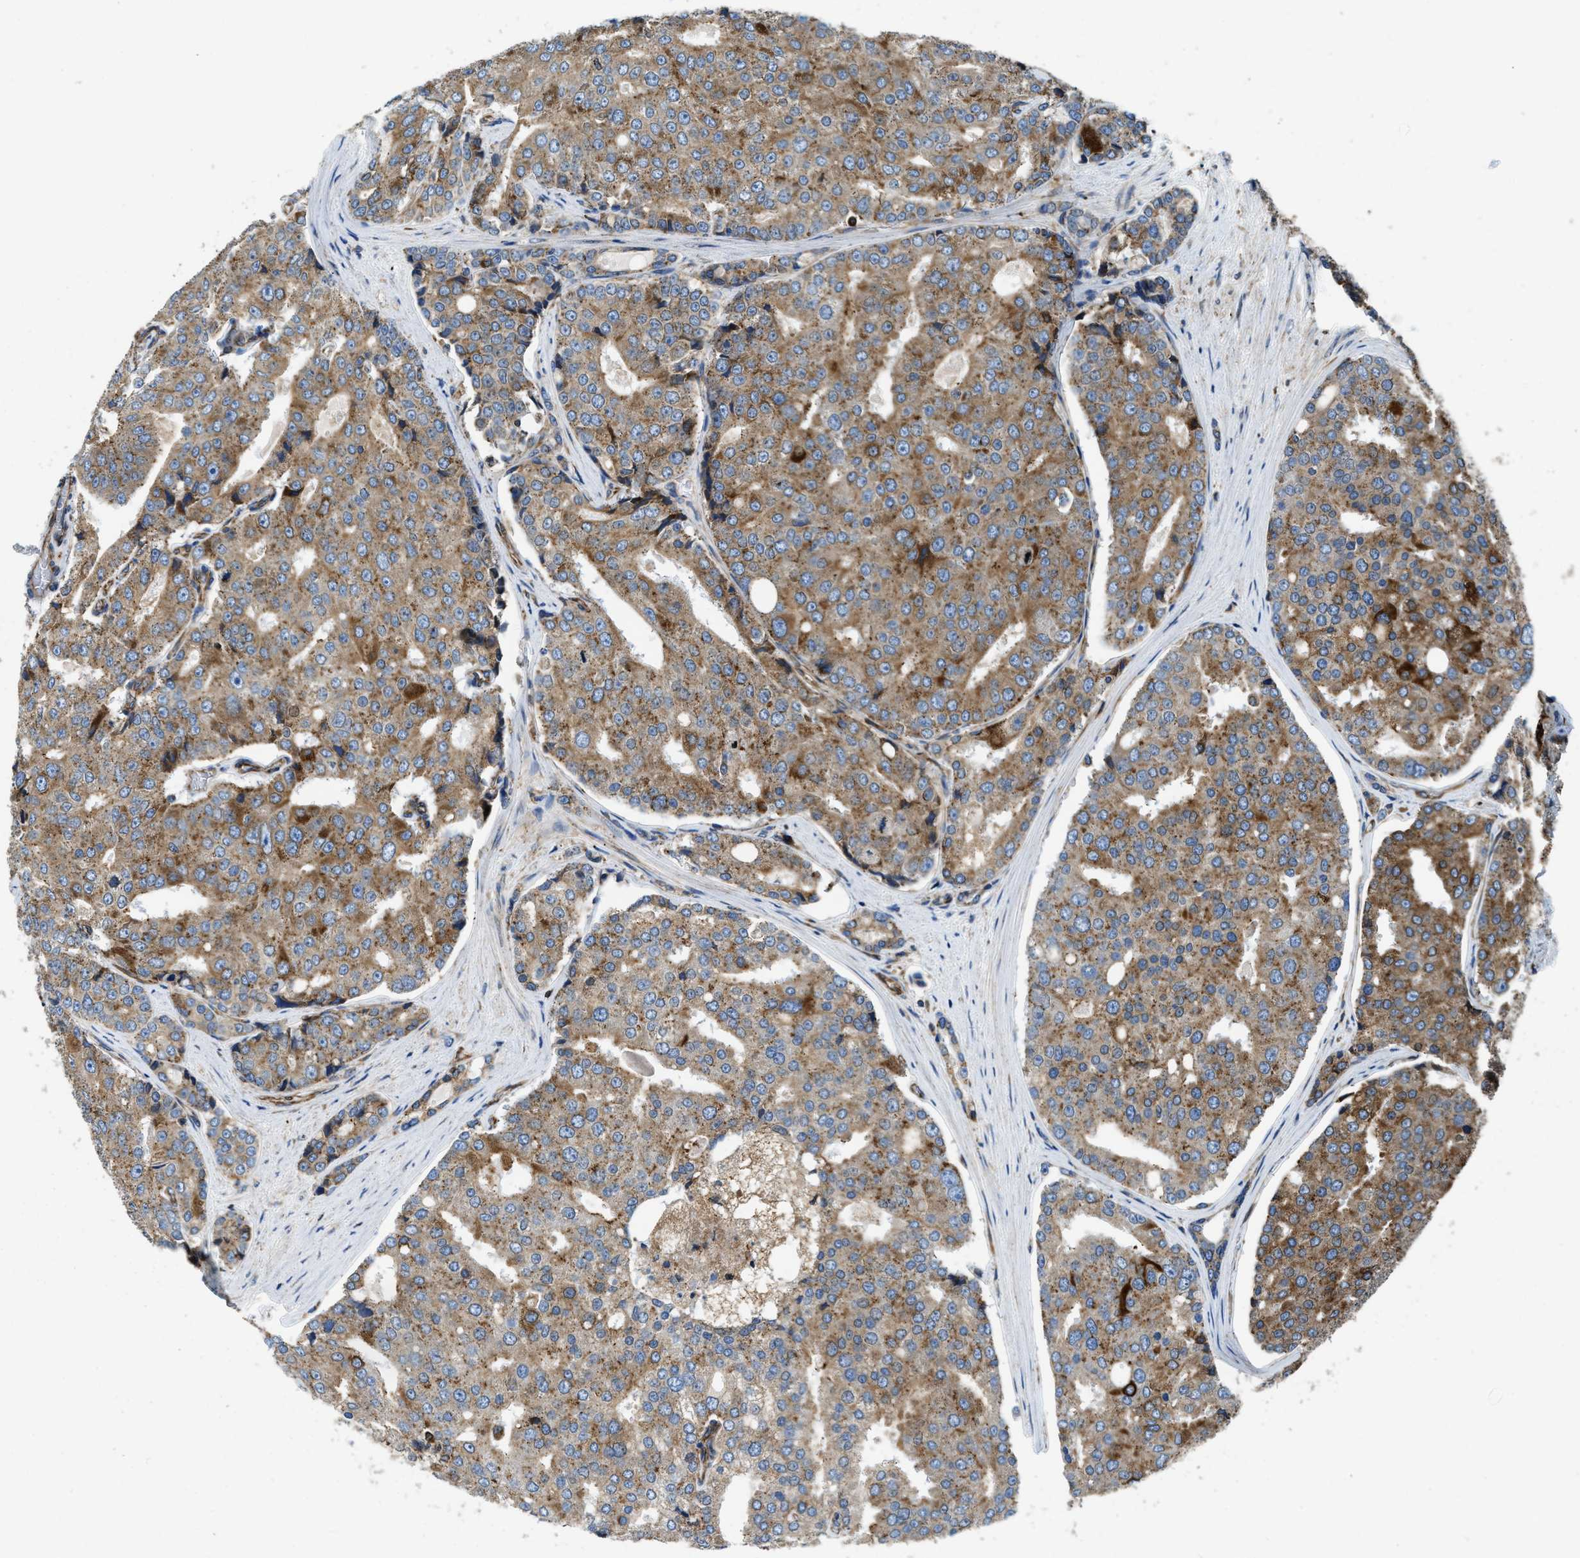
{"staining": {"intensity": "moderate", "quantity": ">75%", "location": "cytoplasmic/membranous"}, "tissue": "prostate cancer", "cell_type": "Tumor cells", "image_type": "cancer", "snomed": [{"axis": "morphology", "description": "Adenocarcinoma, High grade"}, {"axis": "topography", "description": "Prostate"}], "caption": "DAB immunohistochemical staining of prostate cancer (high-grade adenocarcinoma) demonstrates moderate cytoplasmic/membranous protein staining in approximately >75% of tumor cells.", "gene": "HSD17B12", "patient": {"sex": "male", "age": 50}}